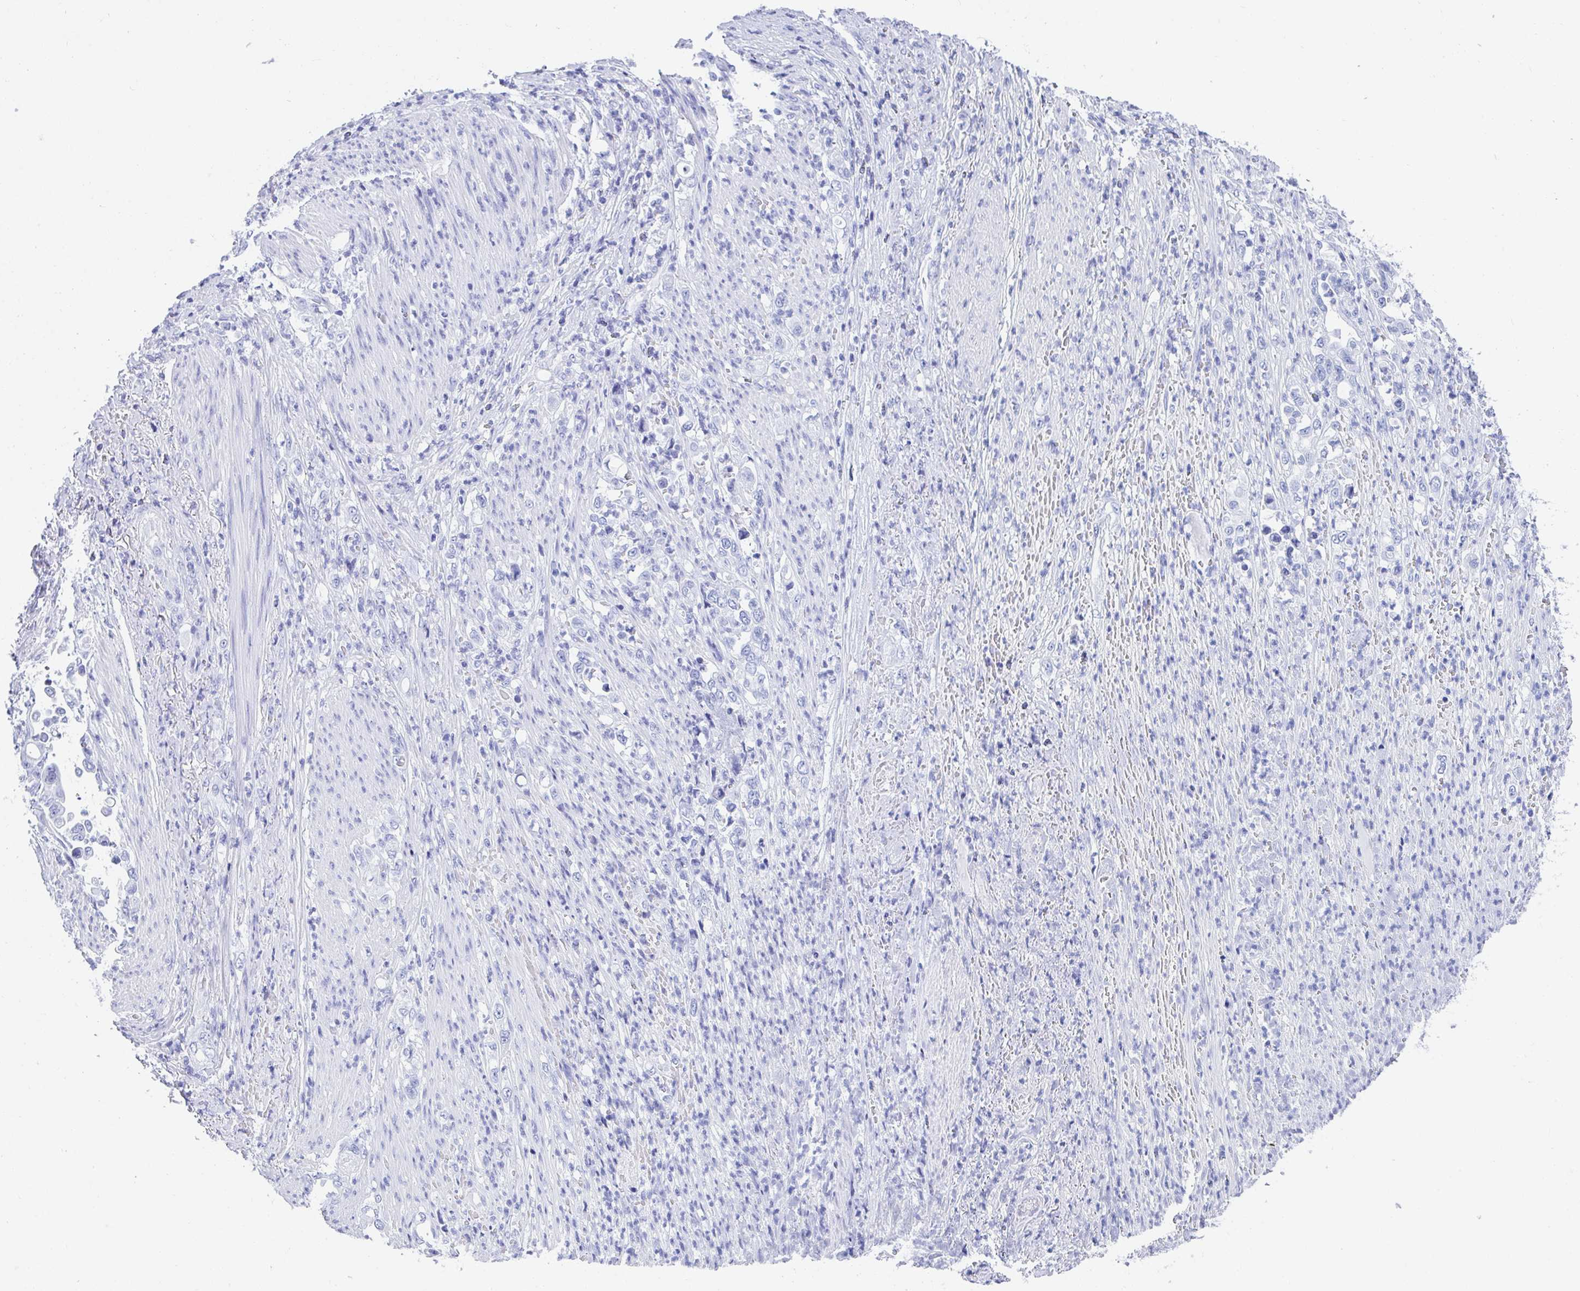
{"staining": {"intensity": "negative", "quantity": "none", "location": "none"}, "tissue": "stomach cancer", "cell_type": "Tumor cells", "image_type": "cancer", "snomed": [{"axis": "morphology", "description": "Normal tissue, NOS"}, {"axis": "morphology", "description": "Adenocarcinoma, NOS"}, {"axis": "topography", "description": "Stomach"}], "caption": "High magnification brightfield microscopy of stomach cancer (adenocarcinoma) stained with DAB (3,3'-diaminobenzidine) (brown) and counterstained with hematoxylin (blue): tumor cells show no significant staining.", "gene": "FRMD3", "patient": {"sex": "female", "age": 79}}